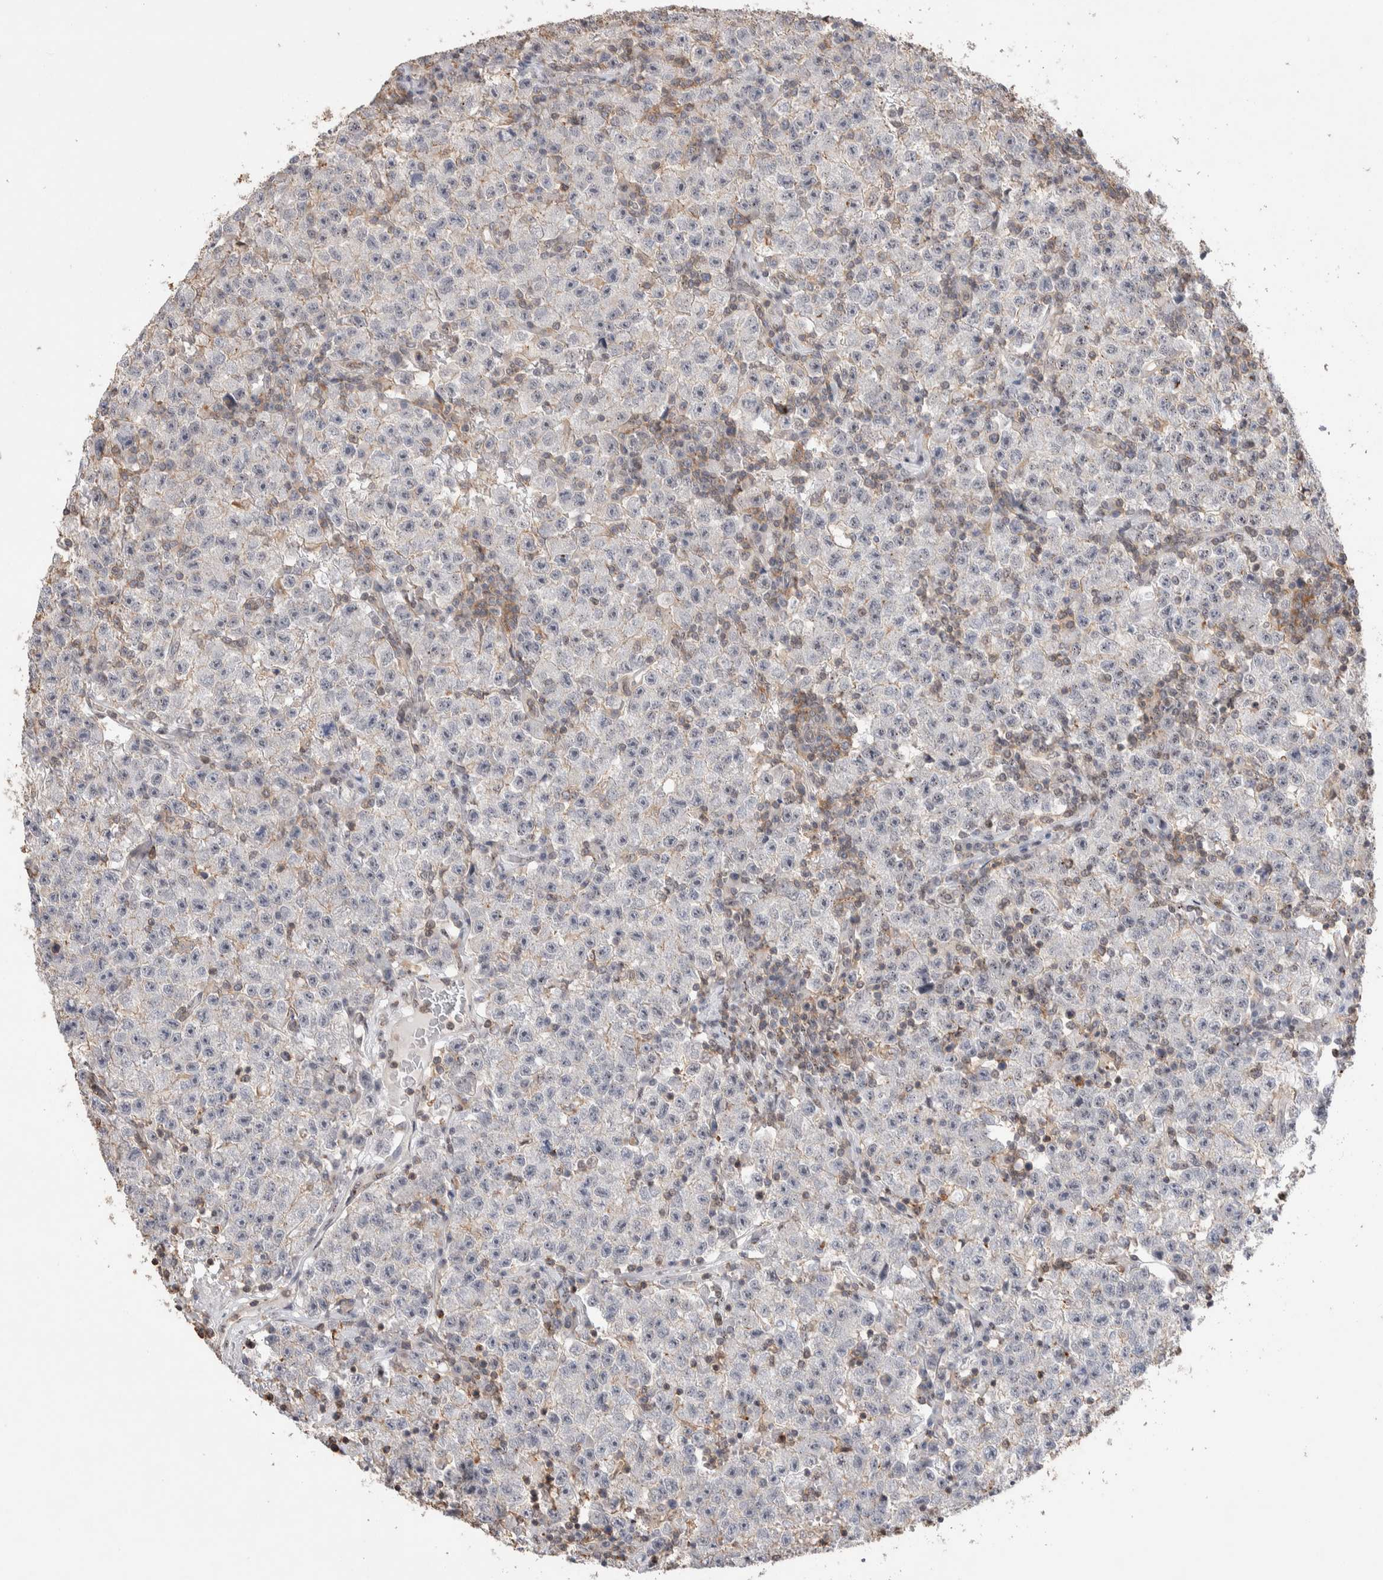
{"staining": {"intensity": "negative", "quantity": "none", "location": "none"}, "tissue": "testis cancer", "cell_type": "Tumor cells", "image_type": "cancer", "snomed": [{"axis": "morphology", "description": "Seminoma, NOS"}, {"axis": "topography", "description": "Testis"}], "caption": "Tumor cells show no significant expression in testis cancer (seminoma). The staining was performed using DAB (3,3'-diaminobenzidine) to visualize the protein expression in brown, while the nuclei were stained in blue with hematoxylin (Magnification: 20x).", "gene": "ZNF704", "patient": {"sex": "male", "age": 22}}